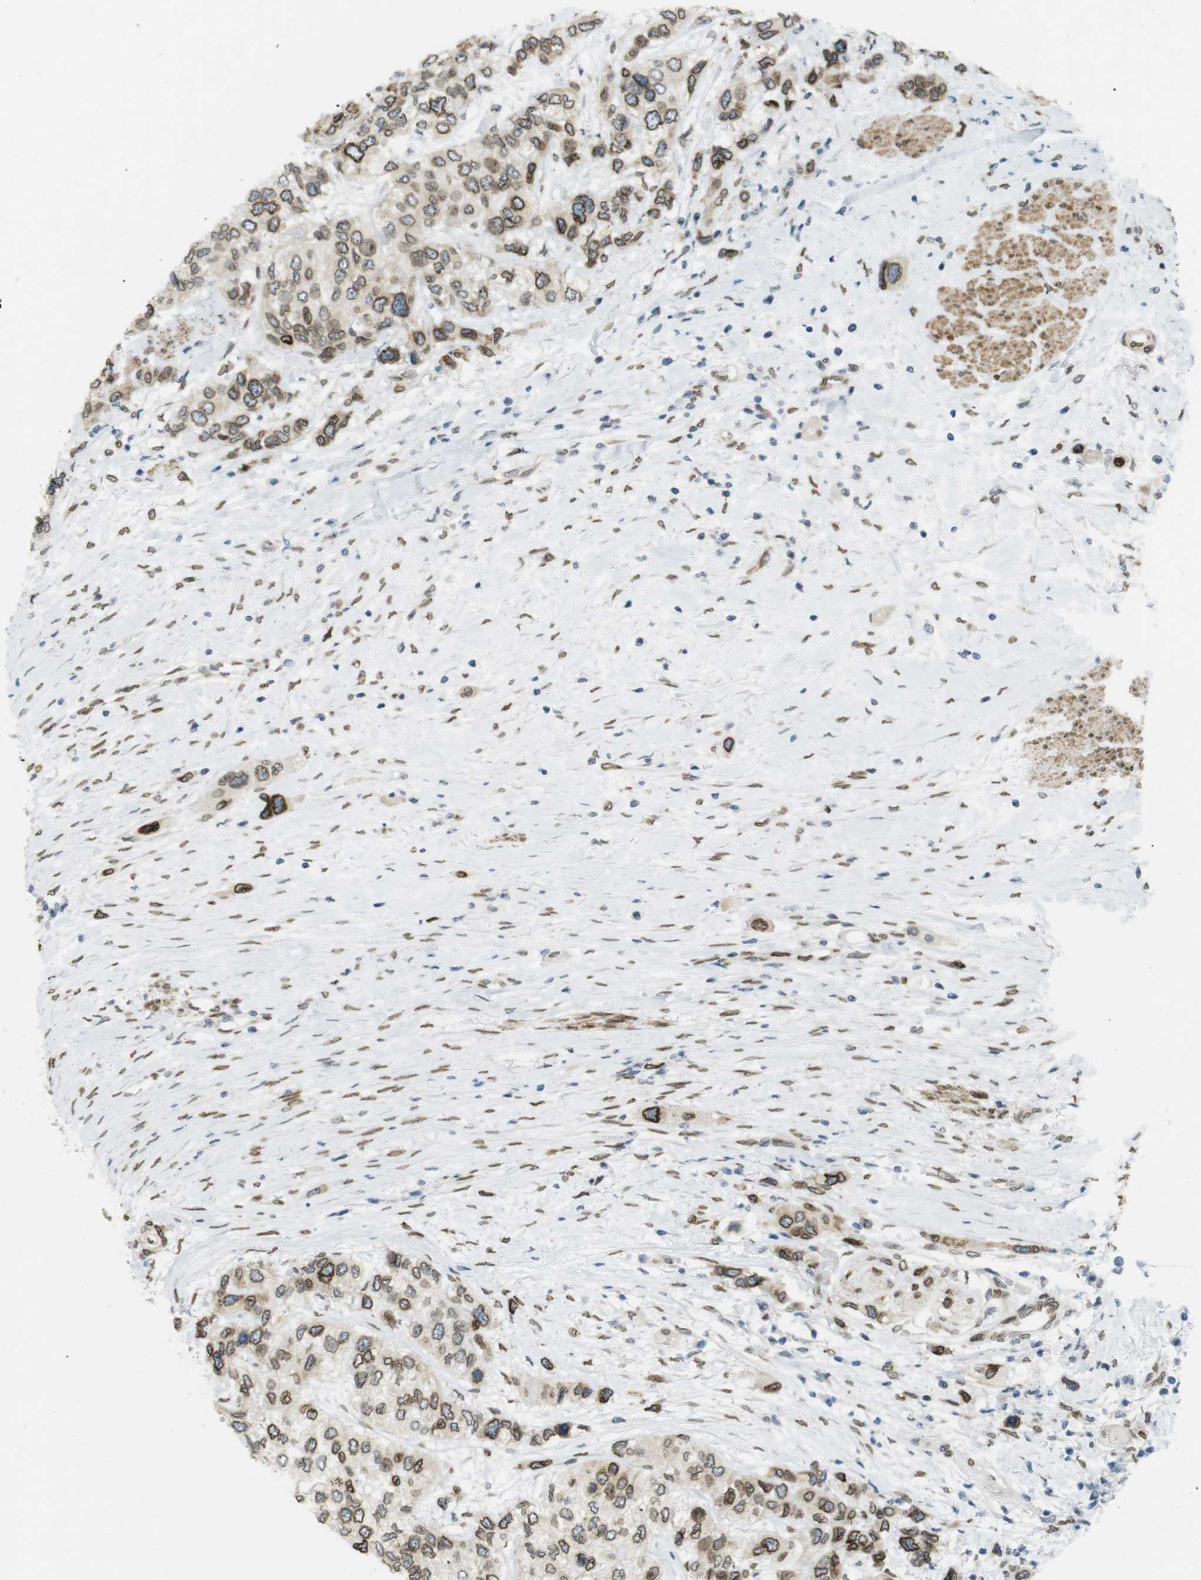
{"staining": {"intensity": "strong", "quantity": ">75%", "location": "cytoplasmic/membranous,nuclear"}, "tissue": "urothelial cancer", "cell_type": "Tumor cells", "image_type": "cancer", "snomed": [{"axis": "morphology", "description": "Urothelial carcinoma, High grade"}, {"axis": "topography", "description": "Urinary bladder"}], "caption": "Protein staining shows strong cytoplasmic/membranous and nuclear positivity in approximately >75% of tumor cells in urothelial carcinoma (high-grade).", "gene": "ARL6IP6", "patient": {"sex": "female", "age": 56}}